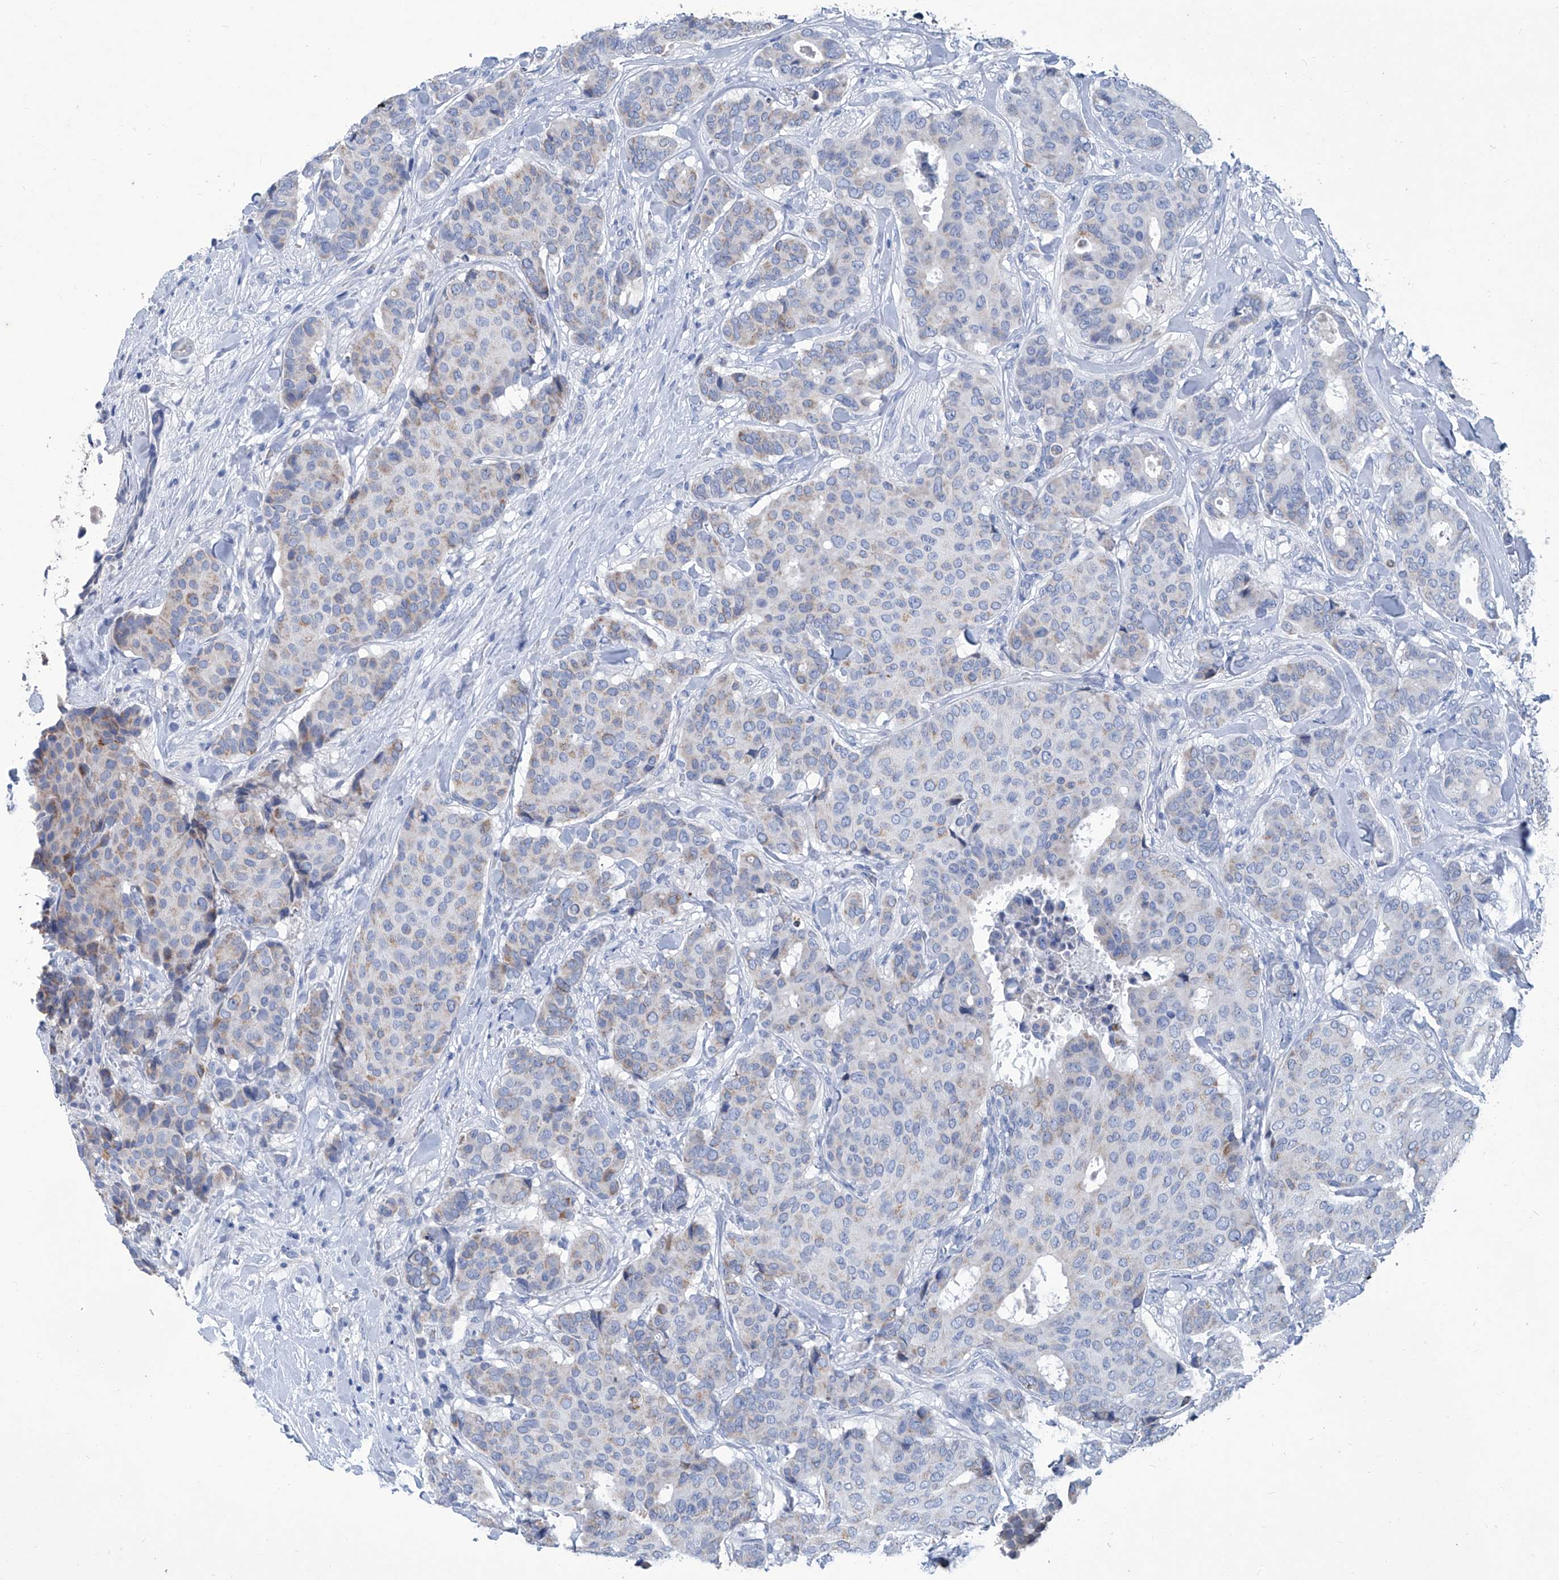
{"staining": {"intensity": "weak", "quantity": "<25%", "location": "cytoplasmic/membranous"}, "tissue": "breast cancer", "cell_type": "Tumor cells", "image_type": "cancer", "snomed": [{"axis": "morphology", "description": "Duct carcinoma"}, {"axis": "topography", "description": "Breast"}], "caption": "Tumor cells are negative for brown protein staining in breast cancer. The staining was performed using DAB to visualize the protein expression in brown, while the nuclei were stained in blue with hematoxylin (Magnification: 20x).", "gene": "MTARC1", "patient": {"sex": "female", "age": 75}}